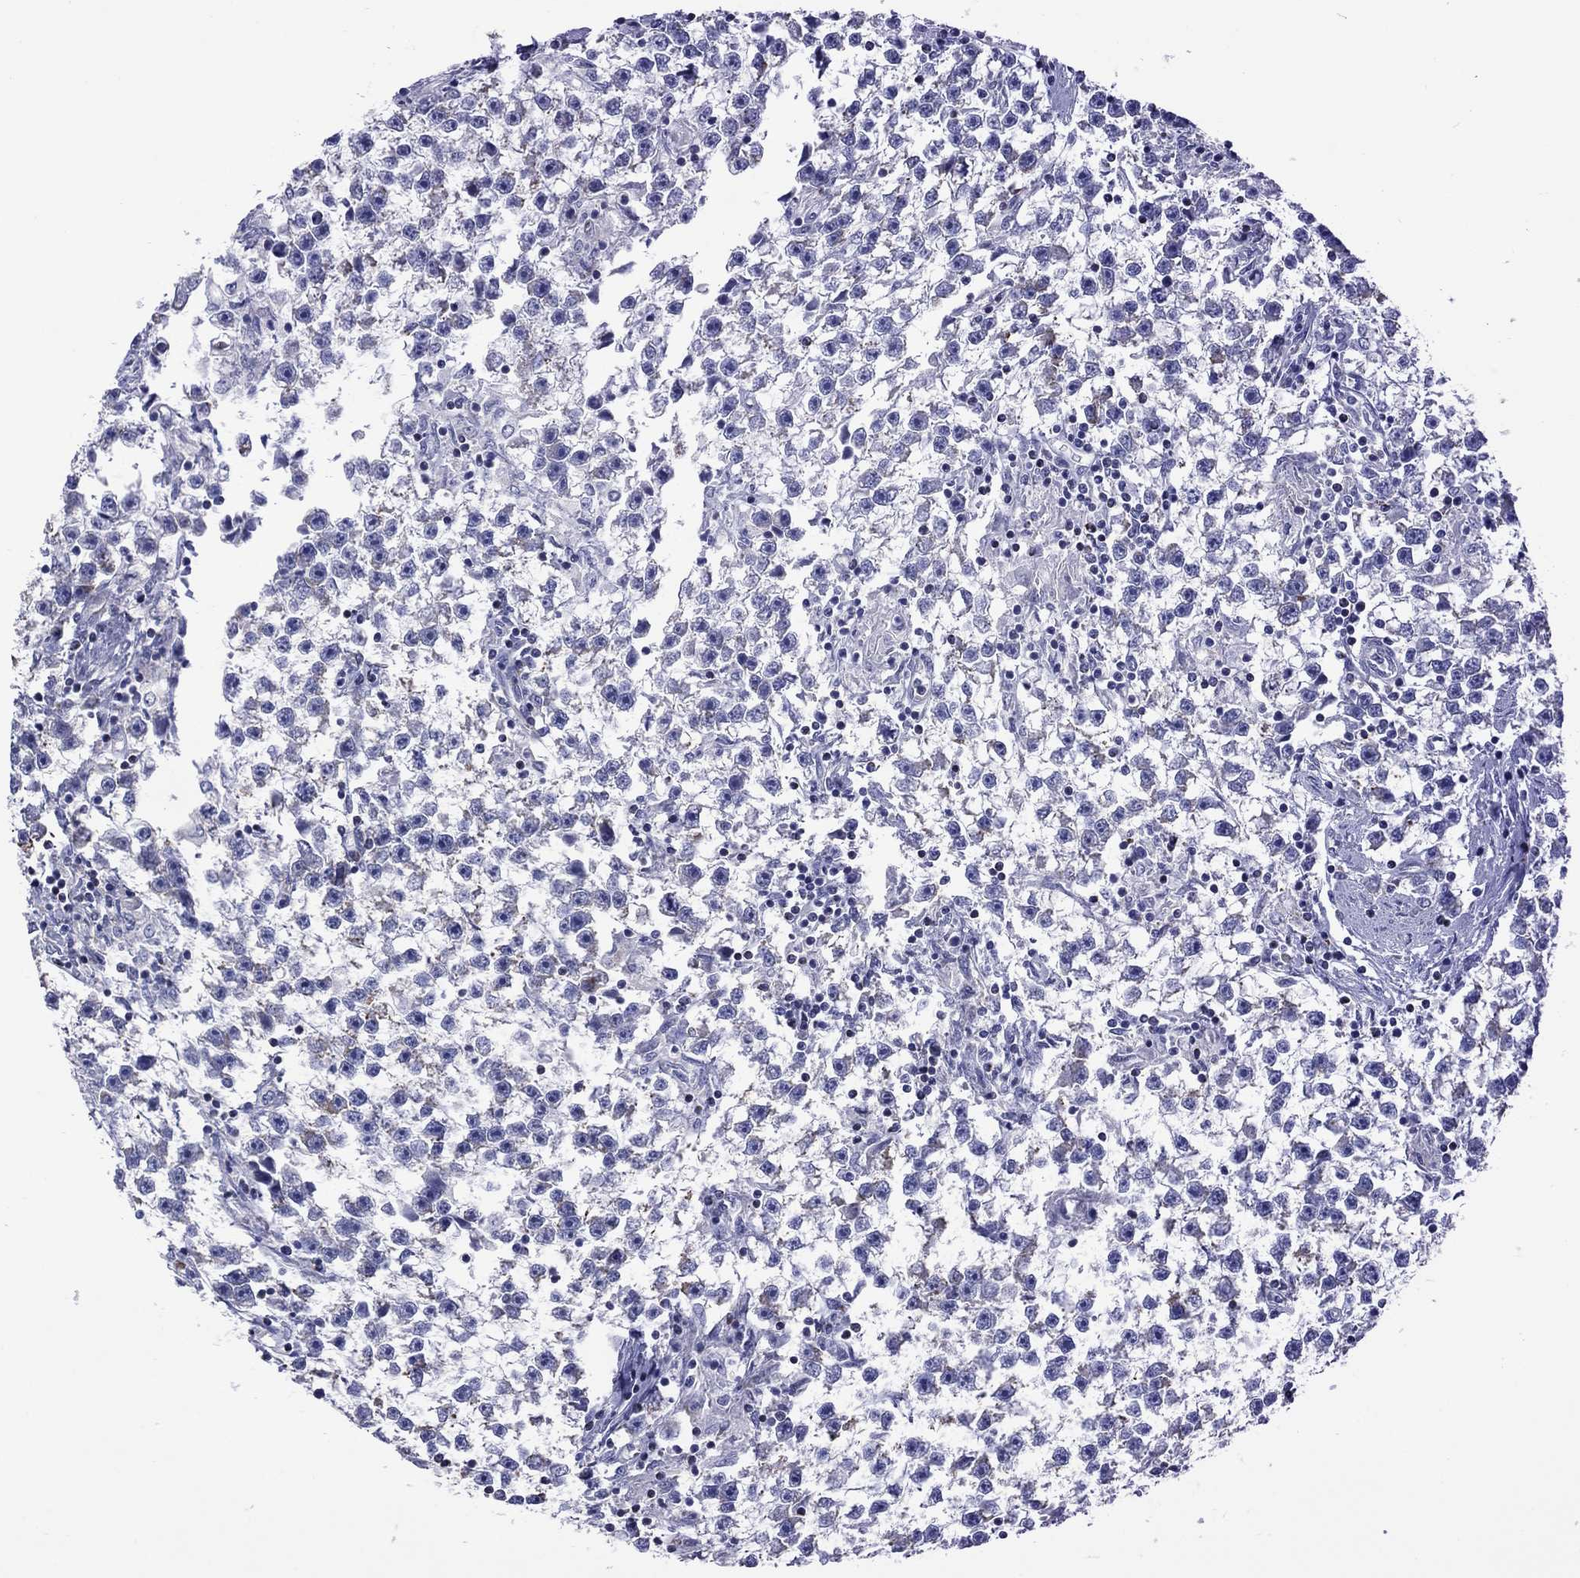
{"staining": {"intensity": "negative", "quantity": "none", "location": "none"}, "tissue": "testis cancer", "cell_type": "Tumor cells", "image_type": "cancer", "snomed": [{"axis": "morphology", "description": "Seminoma, NOS"}, {"axis": "topography", "description": "Testis"}], "caption": "This is an immunohistochemistry (IHC) histopathology image of human testis seminoma. There is no expression in tumor cells.", "gene": "NDUFA4L2", "patient": {"sex": "male", "age": 59}}